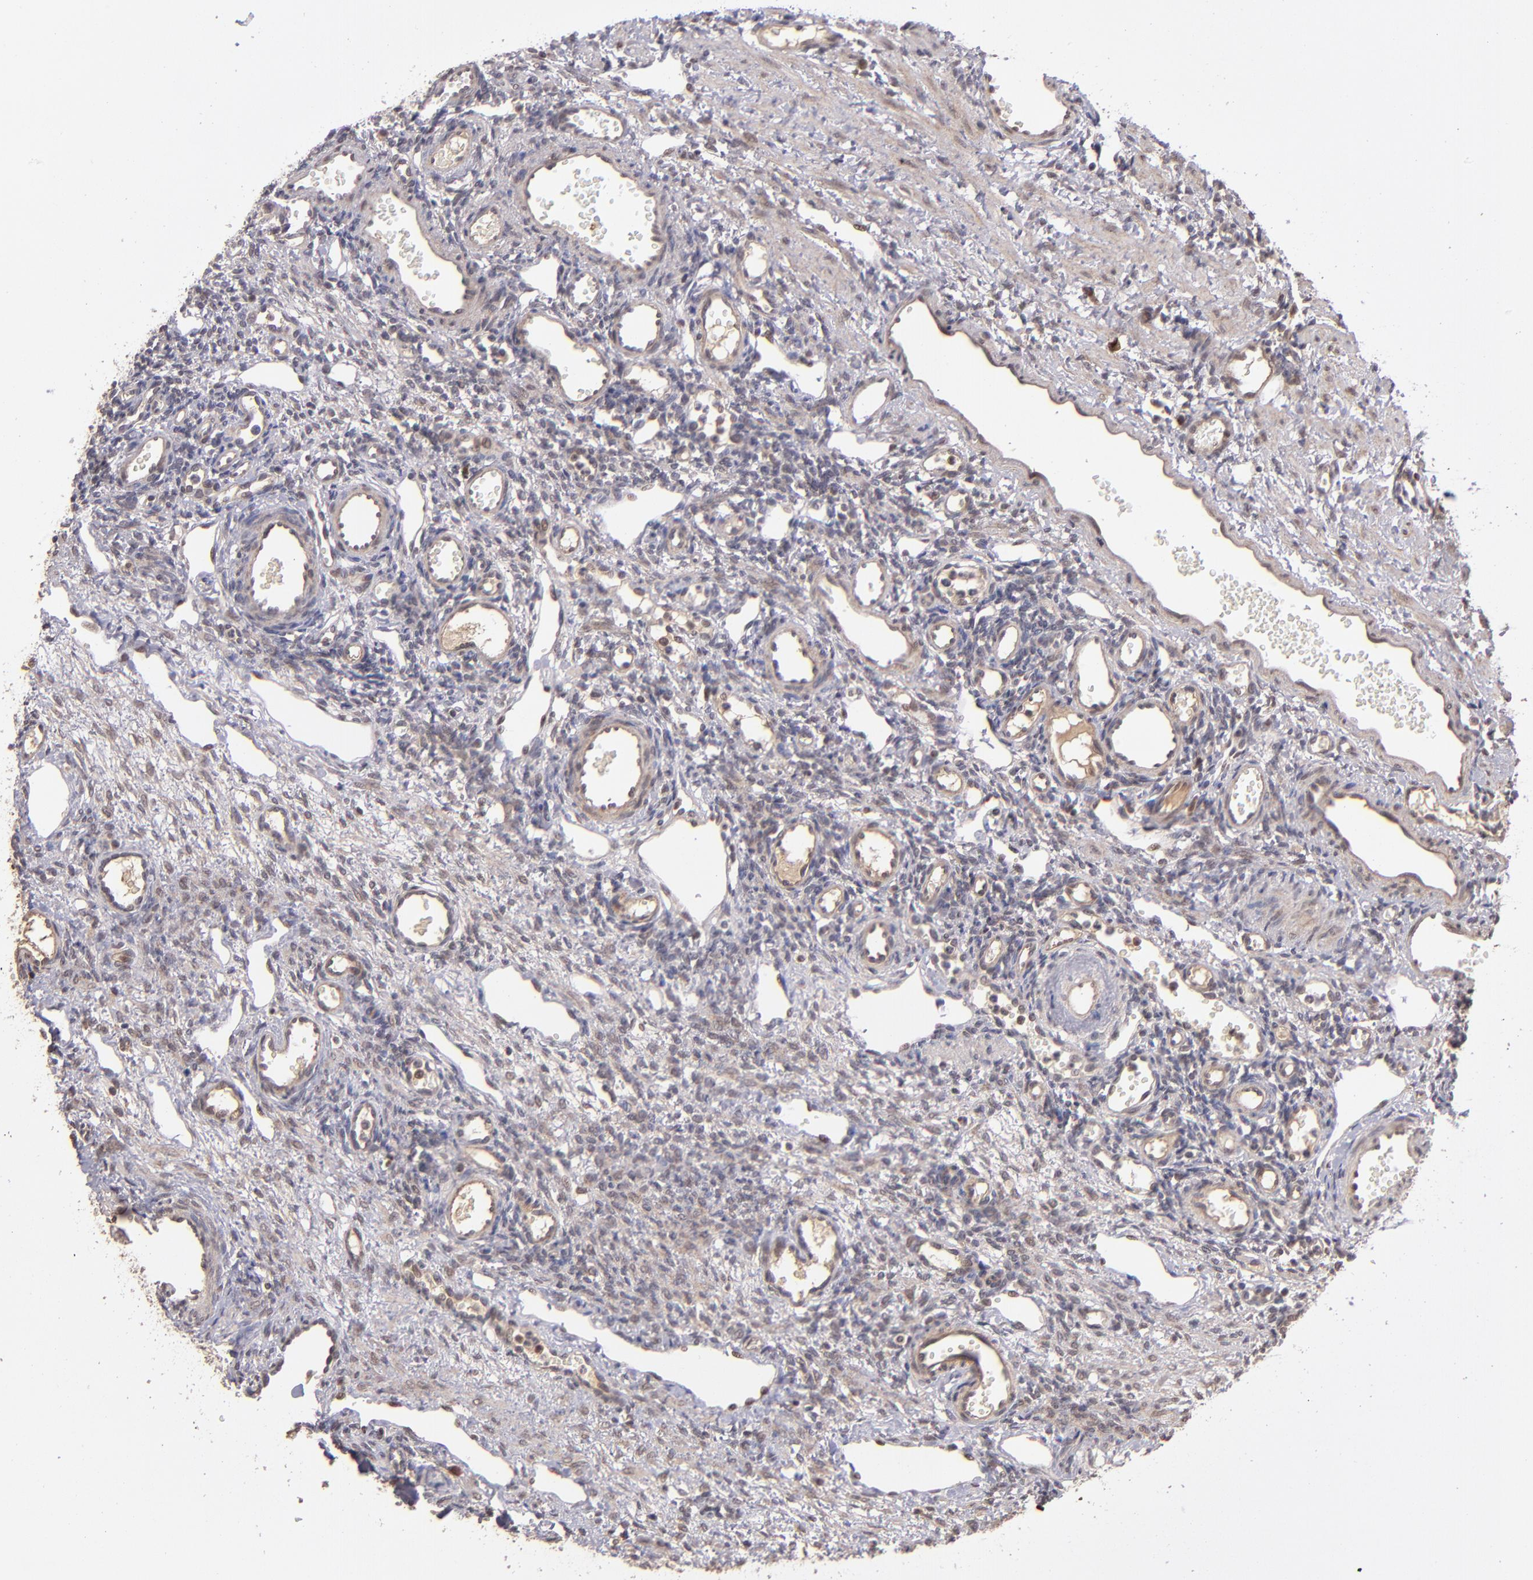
{"staining": {"intensity": "weak", "quantity": "25%-75%", "location": "nuclear"}, "tissue": "ovary", "cell_type": "Ovarian stroma cells", "image_type": "normal", "snomed": [{"axis": "morphology", "description": "Normal tissue, NOS"}, {"axis": "topography", "description": "Ovary"}], "caption": "Brown immunohistochemical staining in normal human ovary reveals weak nuclear expression in about 25%-75% of ovarian stroma cells. (DAB = brown stain, brightfield microscopy at high magnification).", "gene": "ABHD12B", "patient": {"sex": "female", "age": 33}}